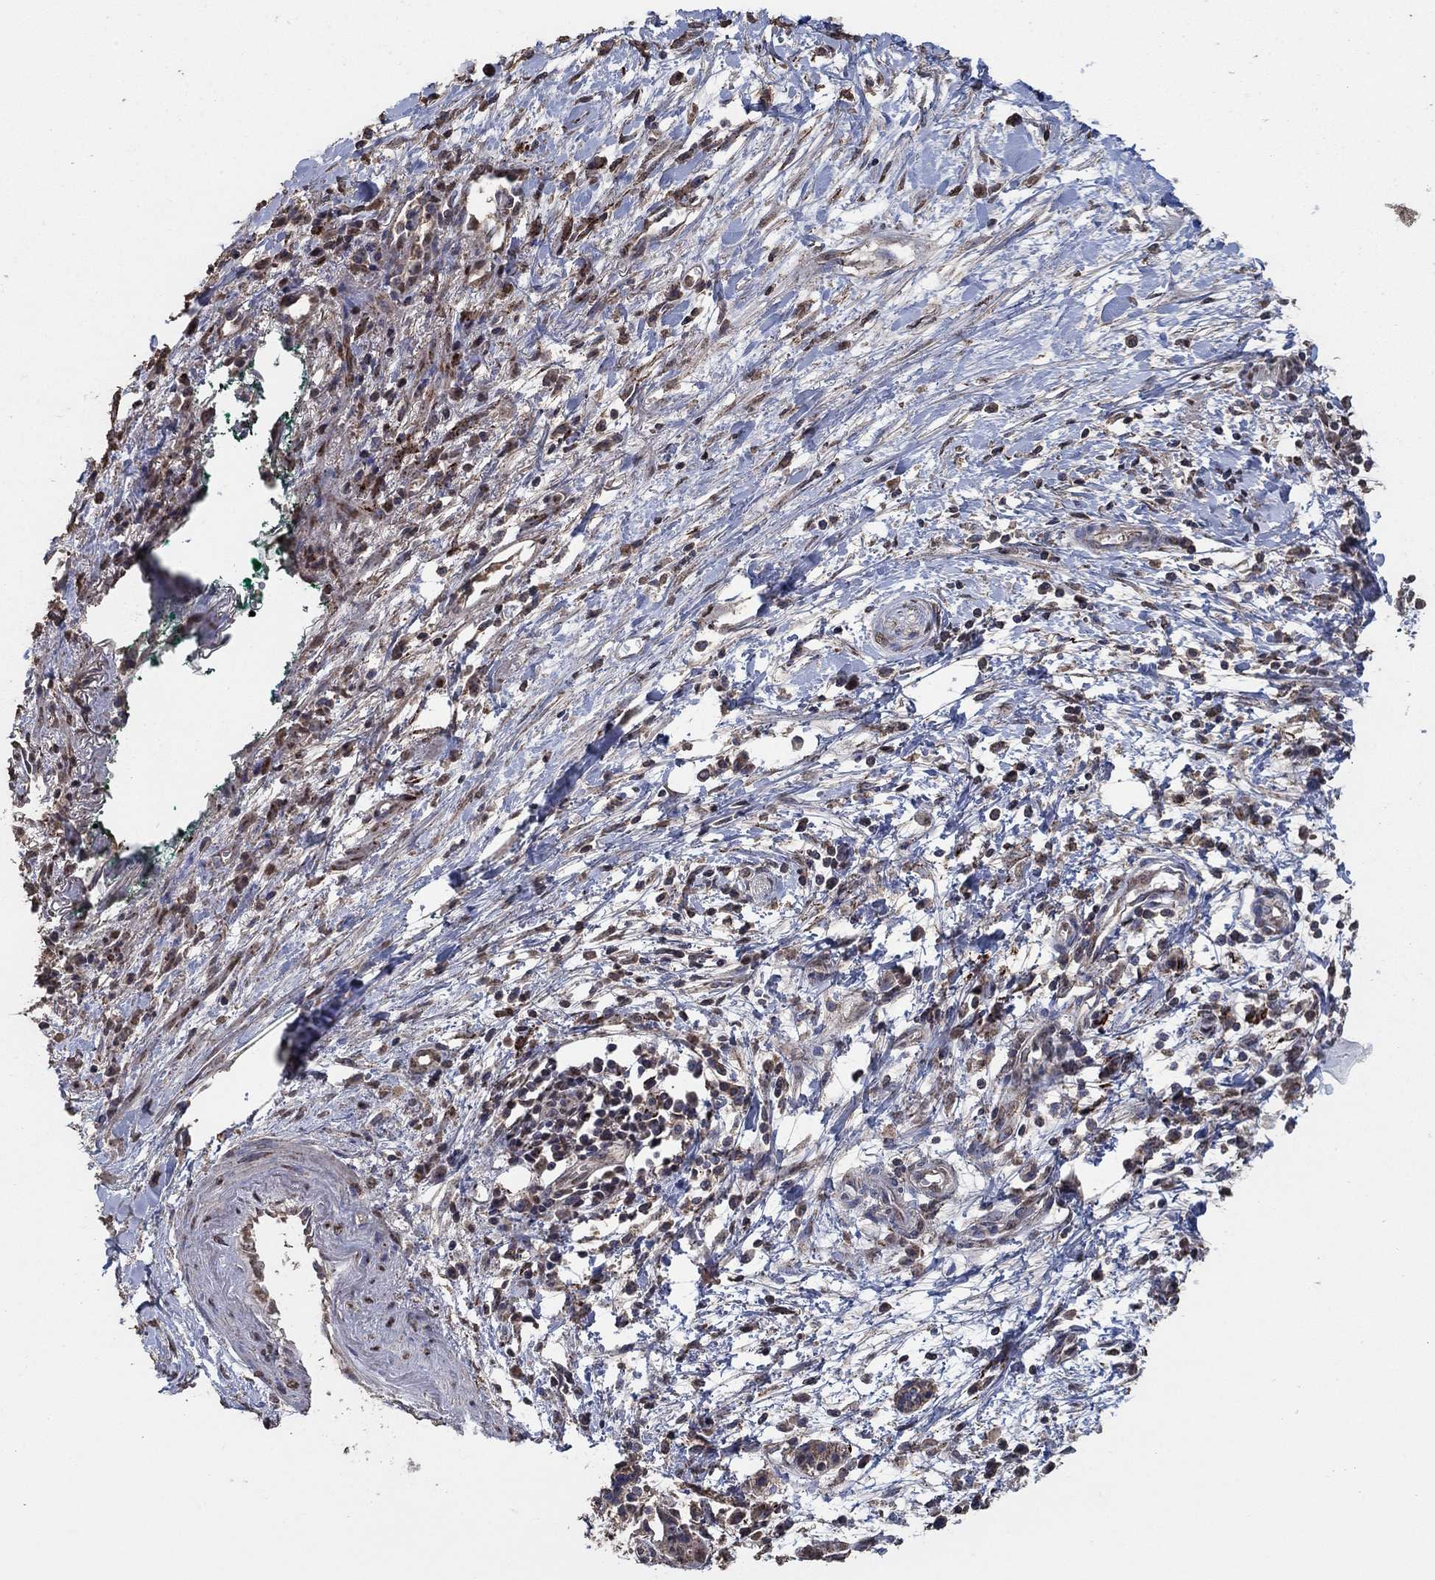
{"staining": {"intensity": "strong", "quantity": "<25%", "location": "cytoplasmic/membranous"}, "tissue": "pancreatic cancer", "cell_type": "Tumor cells", "image_type": "cancer", "snomed": [{"axis": "morphology", "description": "Normal tissue, NOS"}, {"axis": "morphology", "description": "Adenocarcinoma, NOS"}, {"axis": "topography", "description": "Lymph node"}, {"axis": "topography", "description": "Pancreas"}], "caption": "A micrograph of pancreatic adenocarcinoma stained for a protein demonstrates strong cytoplasmic/membranous brown staining in tumor cells.", "gene": "MRPS24", "patient": {"sex": "female", "age": 58}}